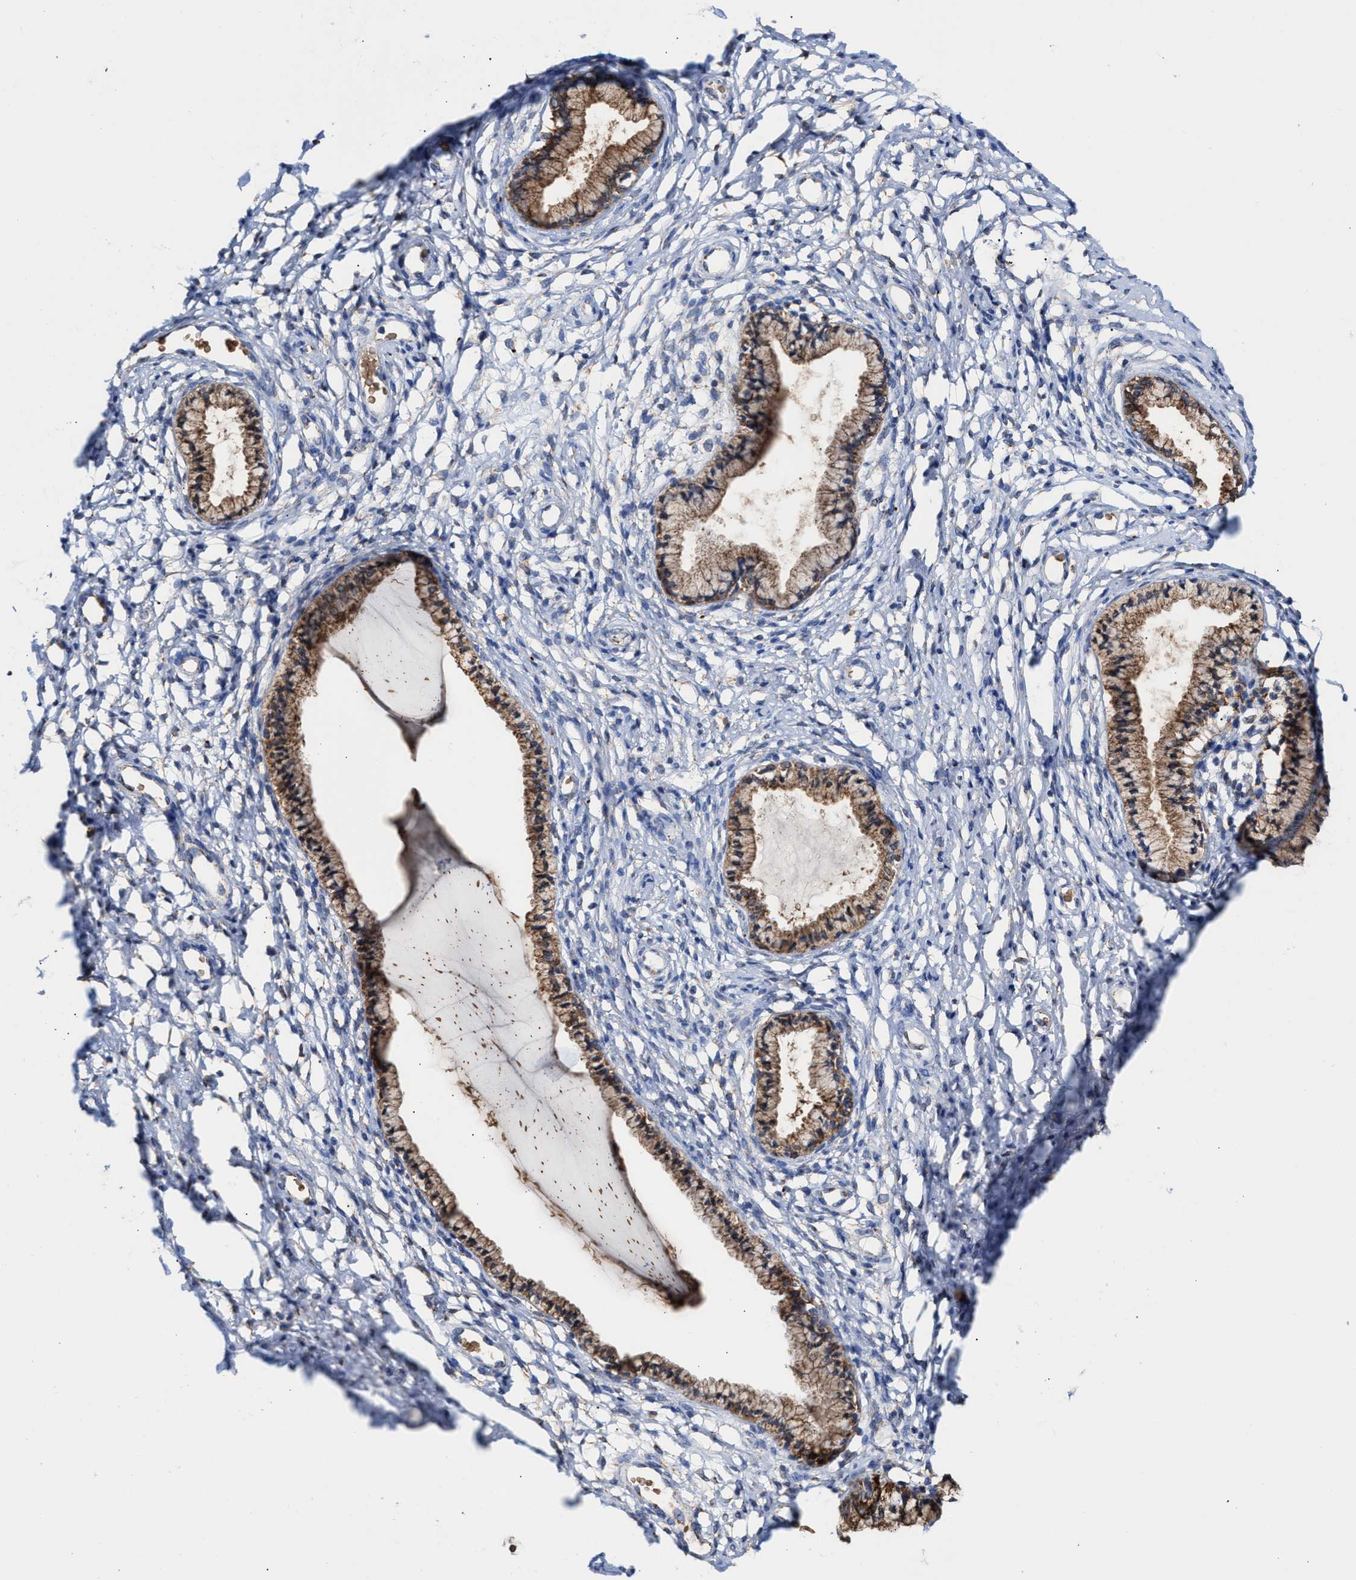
{"staining": {"intensity": "moderate", "quantity": ">75%", "location": "cytoplasmic/membranous"}, "tissue": "cervix", "cell_type": "Glandular cells", "image_type": "normal", "snomed": [{"axis": "morphology", "description": "Normal tissue, NOS"}, {"axis": "topography", "description": "Cervix"}], "caption": "Immunohistochemistry of normal human cervix shows medium levels of moderate cytoplasmic/membranous positivity in about >75% of glandular cells.", "gene": "MECR", "patient": {"sex": "female", "age": 72}}